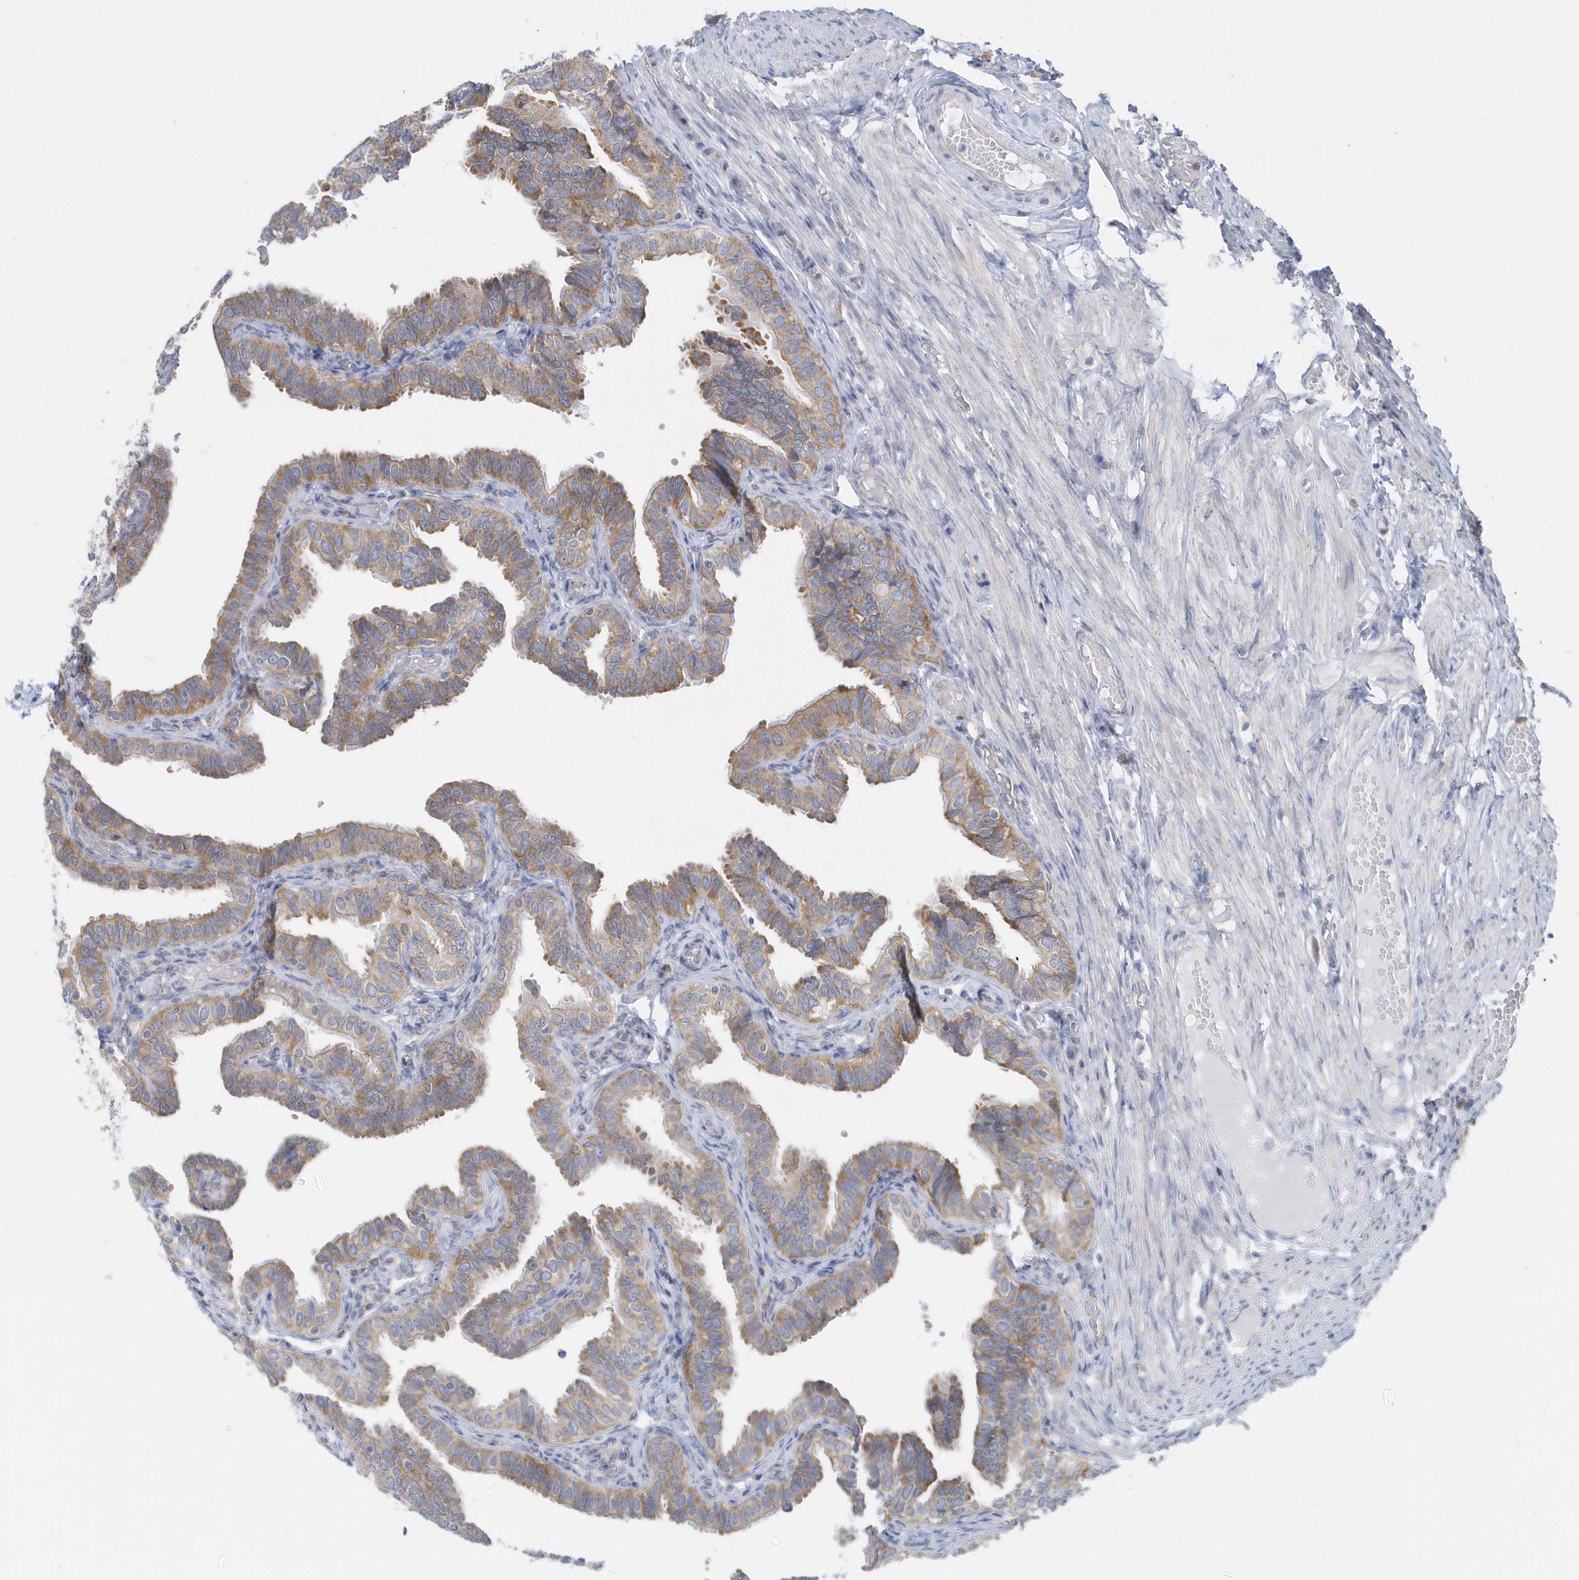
{"staining": {"intensity": "moderate", "quantity": ">75%", "location": "cytoplasmic/membranous"}, "tissue": "fallopian tube", "cell_type": "Glandular cells", "image_type": "normal", "snomed": [{"axis": "morphology", "description": "Normal tissue, NOS"}, {"axis": "topography", "description": "Fallopian tube"}], "caption": "Immunohistochemical staining of benign human fallopian tube shows >75% levels of moderate cytoplasmic/membranous protein expression in approximately >75% of glandular cells.", "gene": "EIF3C", "patient": {"sex": "female", "age": 39}}